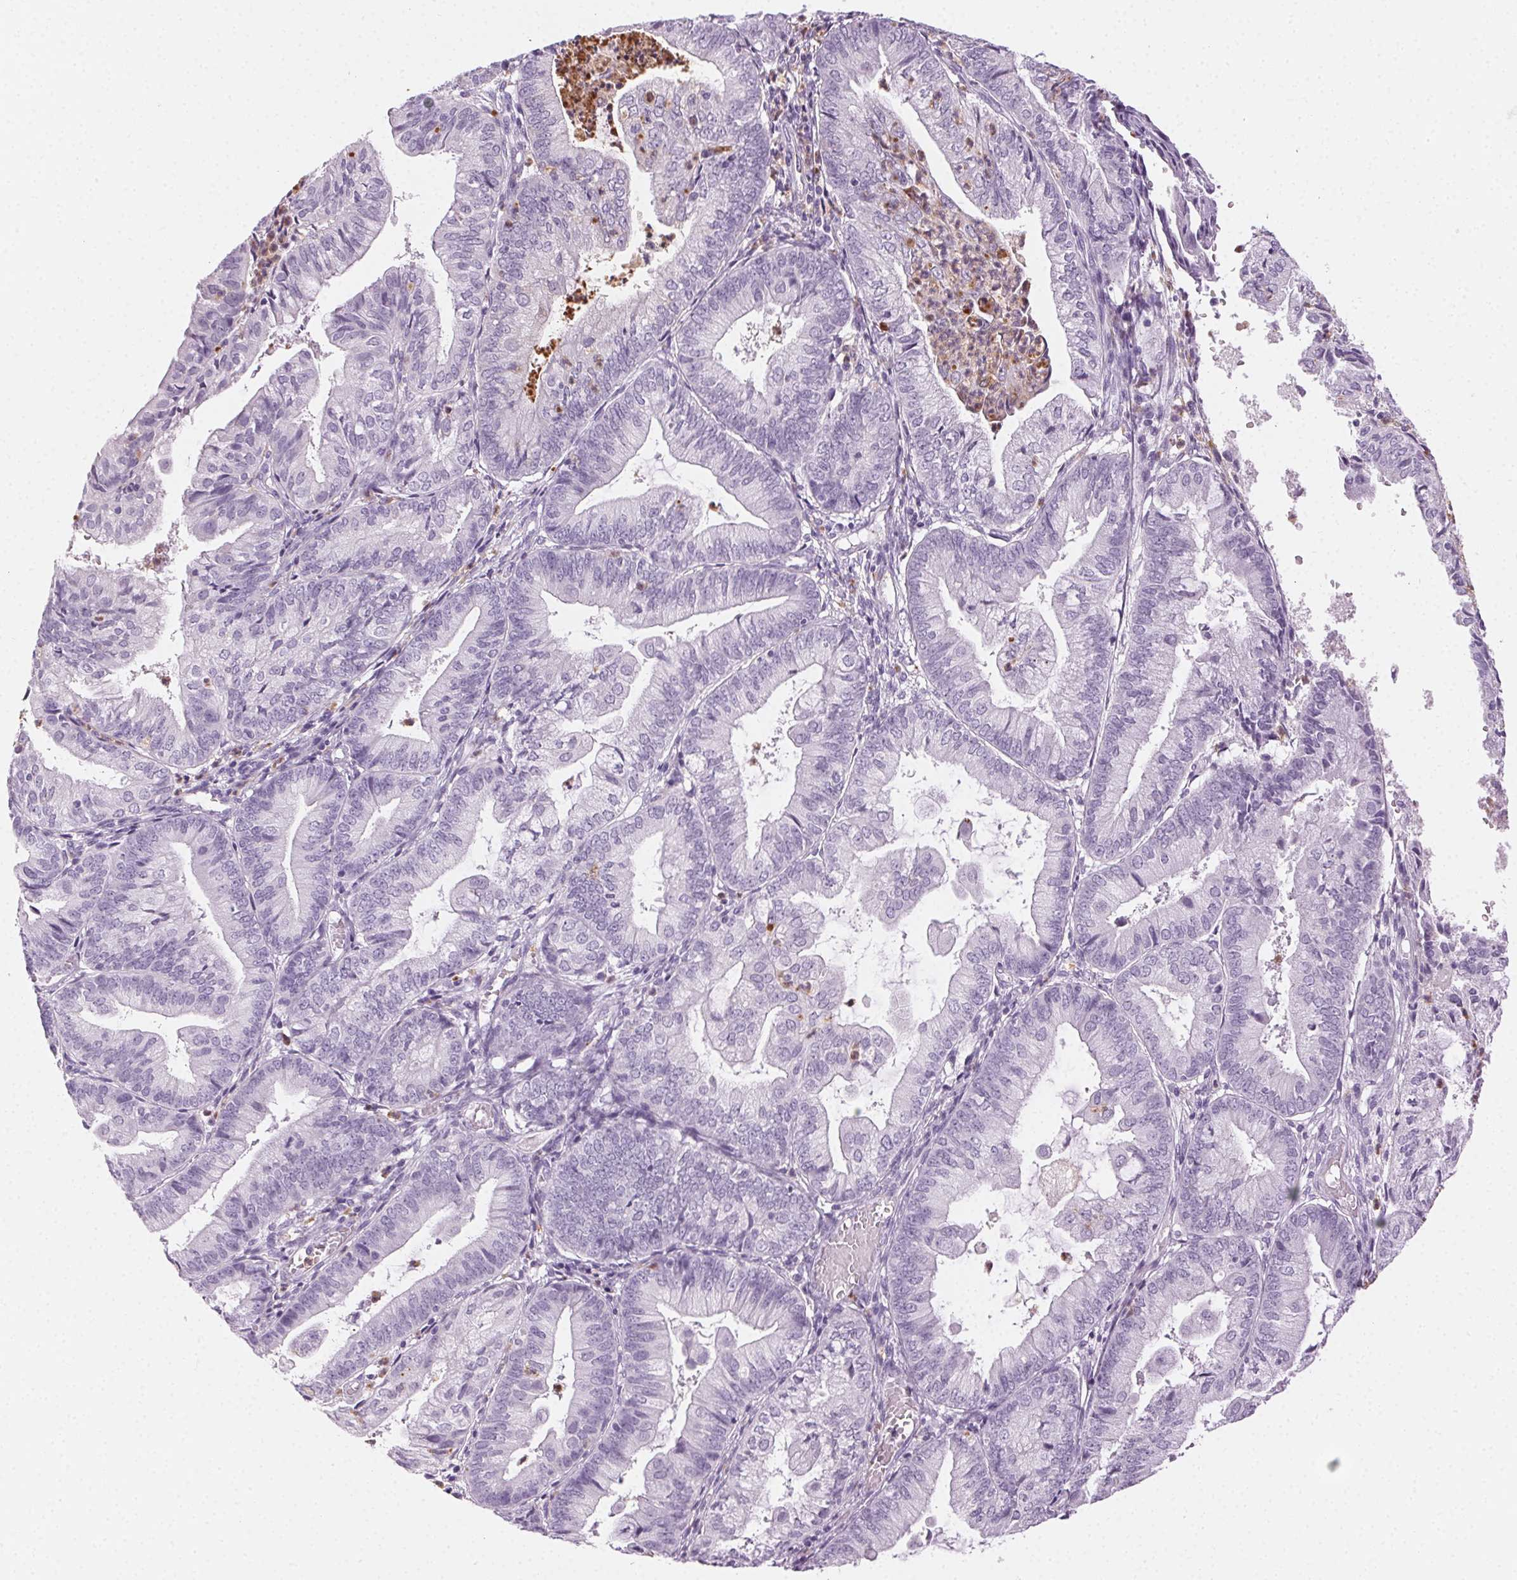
{"staining": {"intensity": "negative", "quantity": "none", "location": "none"}, "tissue": "endometrial cancer", "cell_type": "Tumor cells", "image_type": "cancer", "snomed": [{"axis": "morphology", "description": "Adenocarcinoma, NOS"}, {"axis": "topography", "description": "Endometrium"}], "caption": "An IHC image of endometrial cancer (adenocarcinoma) is shown. There is no staining in tumor cells of endometrial cancer (adenocarcinoma). (DAB IHC with hematoxylin counter stain).", "gene": "MPO", "patient": {"sex": "female", "age": 55}}